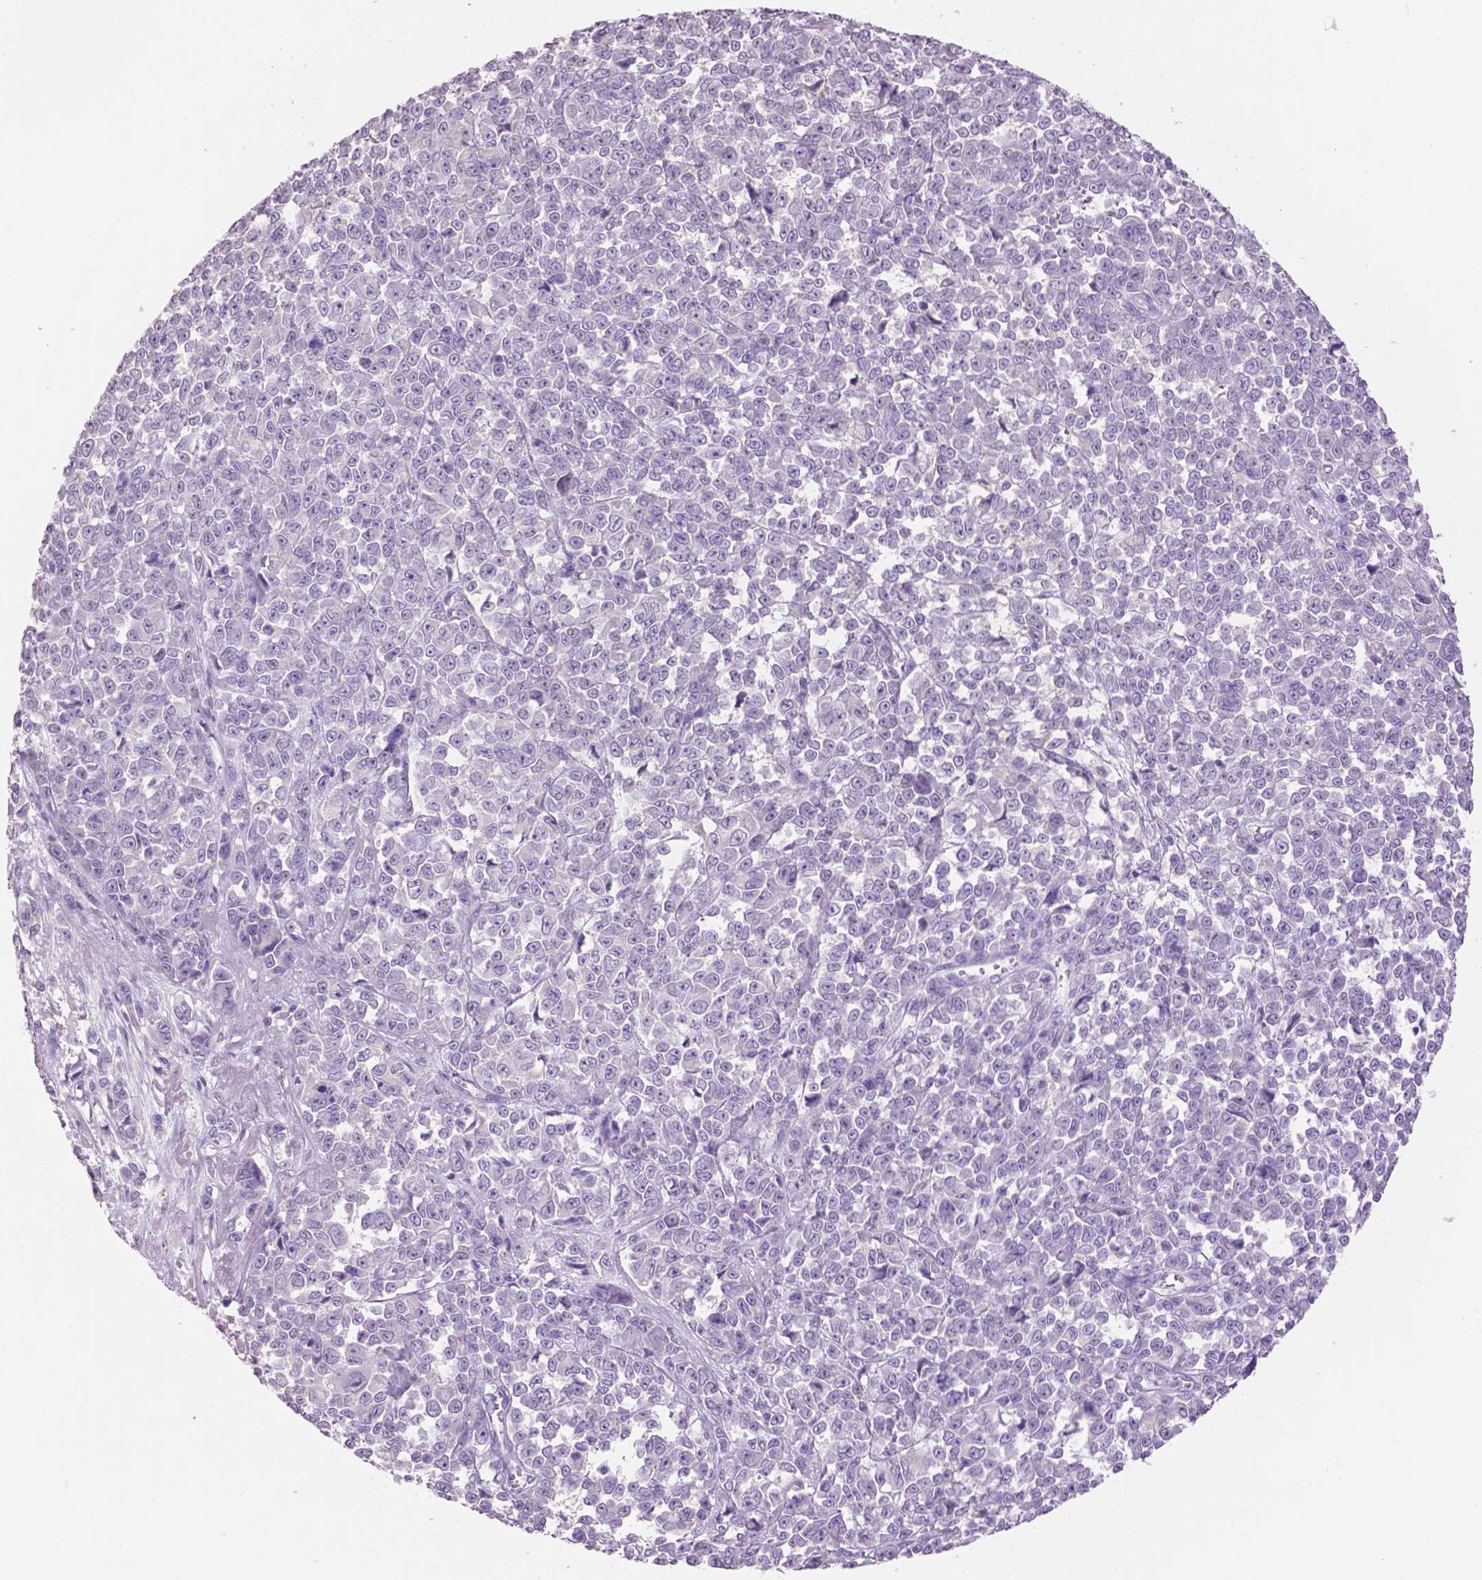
{"staining": {"intensity": "negative", "quantity": "none", "location": "none"}, "tissue": "melanoma", "cell_type": "Tumor cells", "image_type": "cancer", "snomed": [{"axis": "morphology", "description": "Malignant melanoma, NOS"}, {"axis": "topography", "description": "Skin"}], "caption": "This is an immunohistochemistry micrograph of malignant melanoma. There is no staining in tumor cells.", "gene": "CRYBA4", "patient": {"sex": "female", "age": 95}}